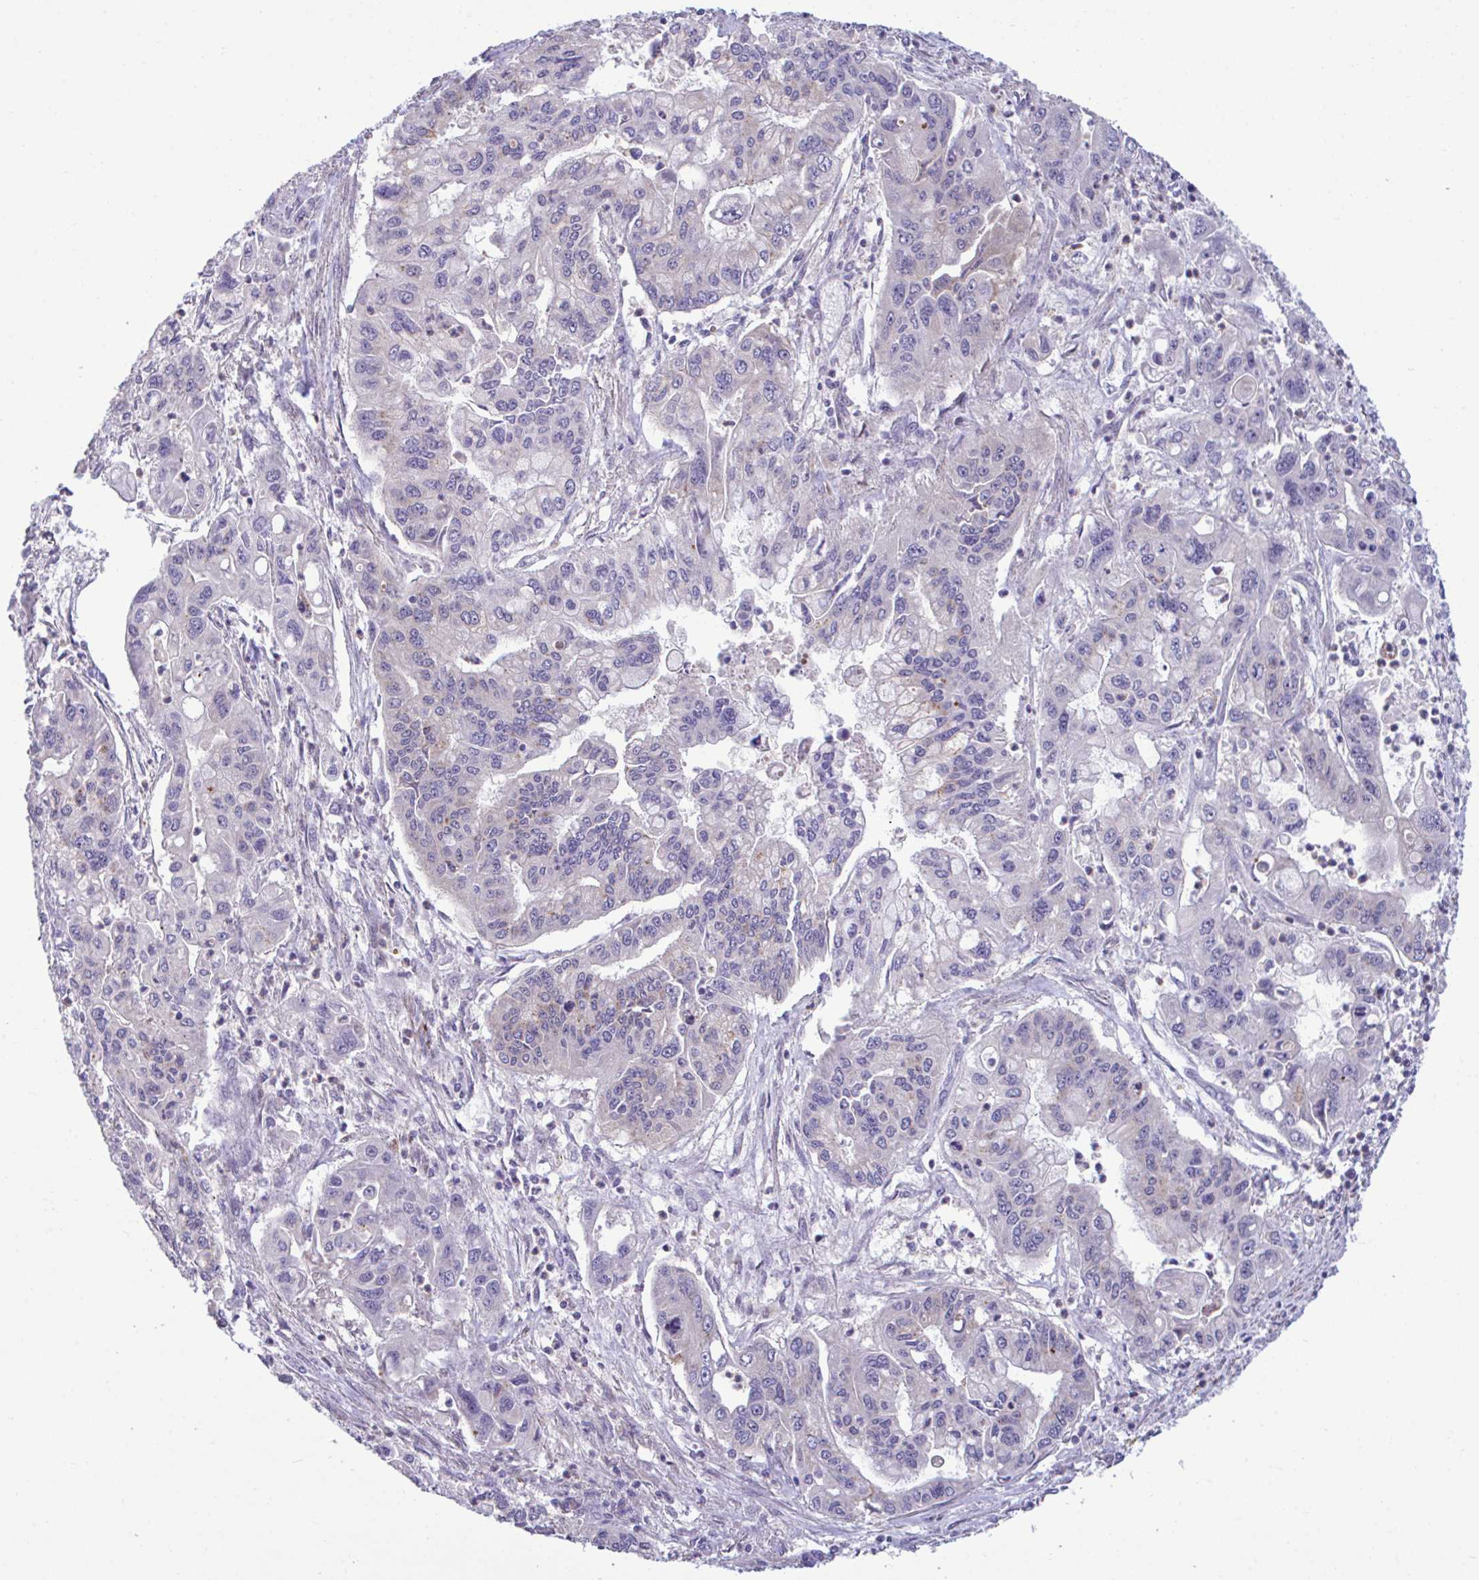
{"staining": {"intensity": "negative", "quantity": "none", "location": "none"}, "tissue": "pancreatic cancer", "cell_type": "Tumor cells", "image_type": "cancer", "snomed": [{"axis": "morphology", "description": "Adenocarcinoma, NOS"}, {"axis": "topography", "description": "Pancreas"}], "caption": "This is an immunohistochemistry (IHC) micrograph of human pancreatic adenocarcinoma. There is no positivity in tumor cells.", "gene": "SARS2", "patient": {"sex": "male", "age": 62}}